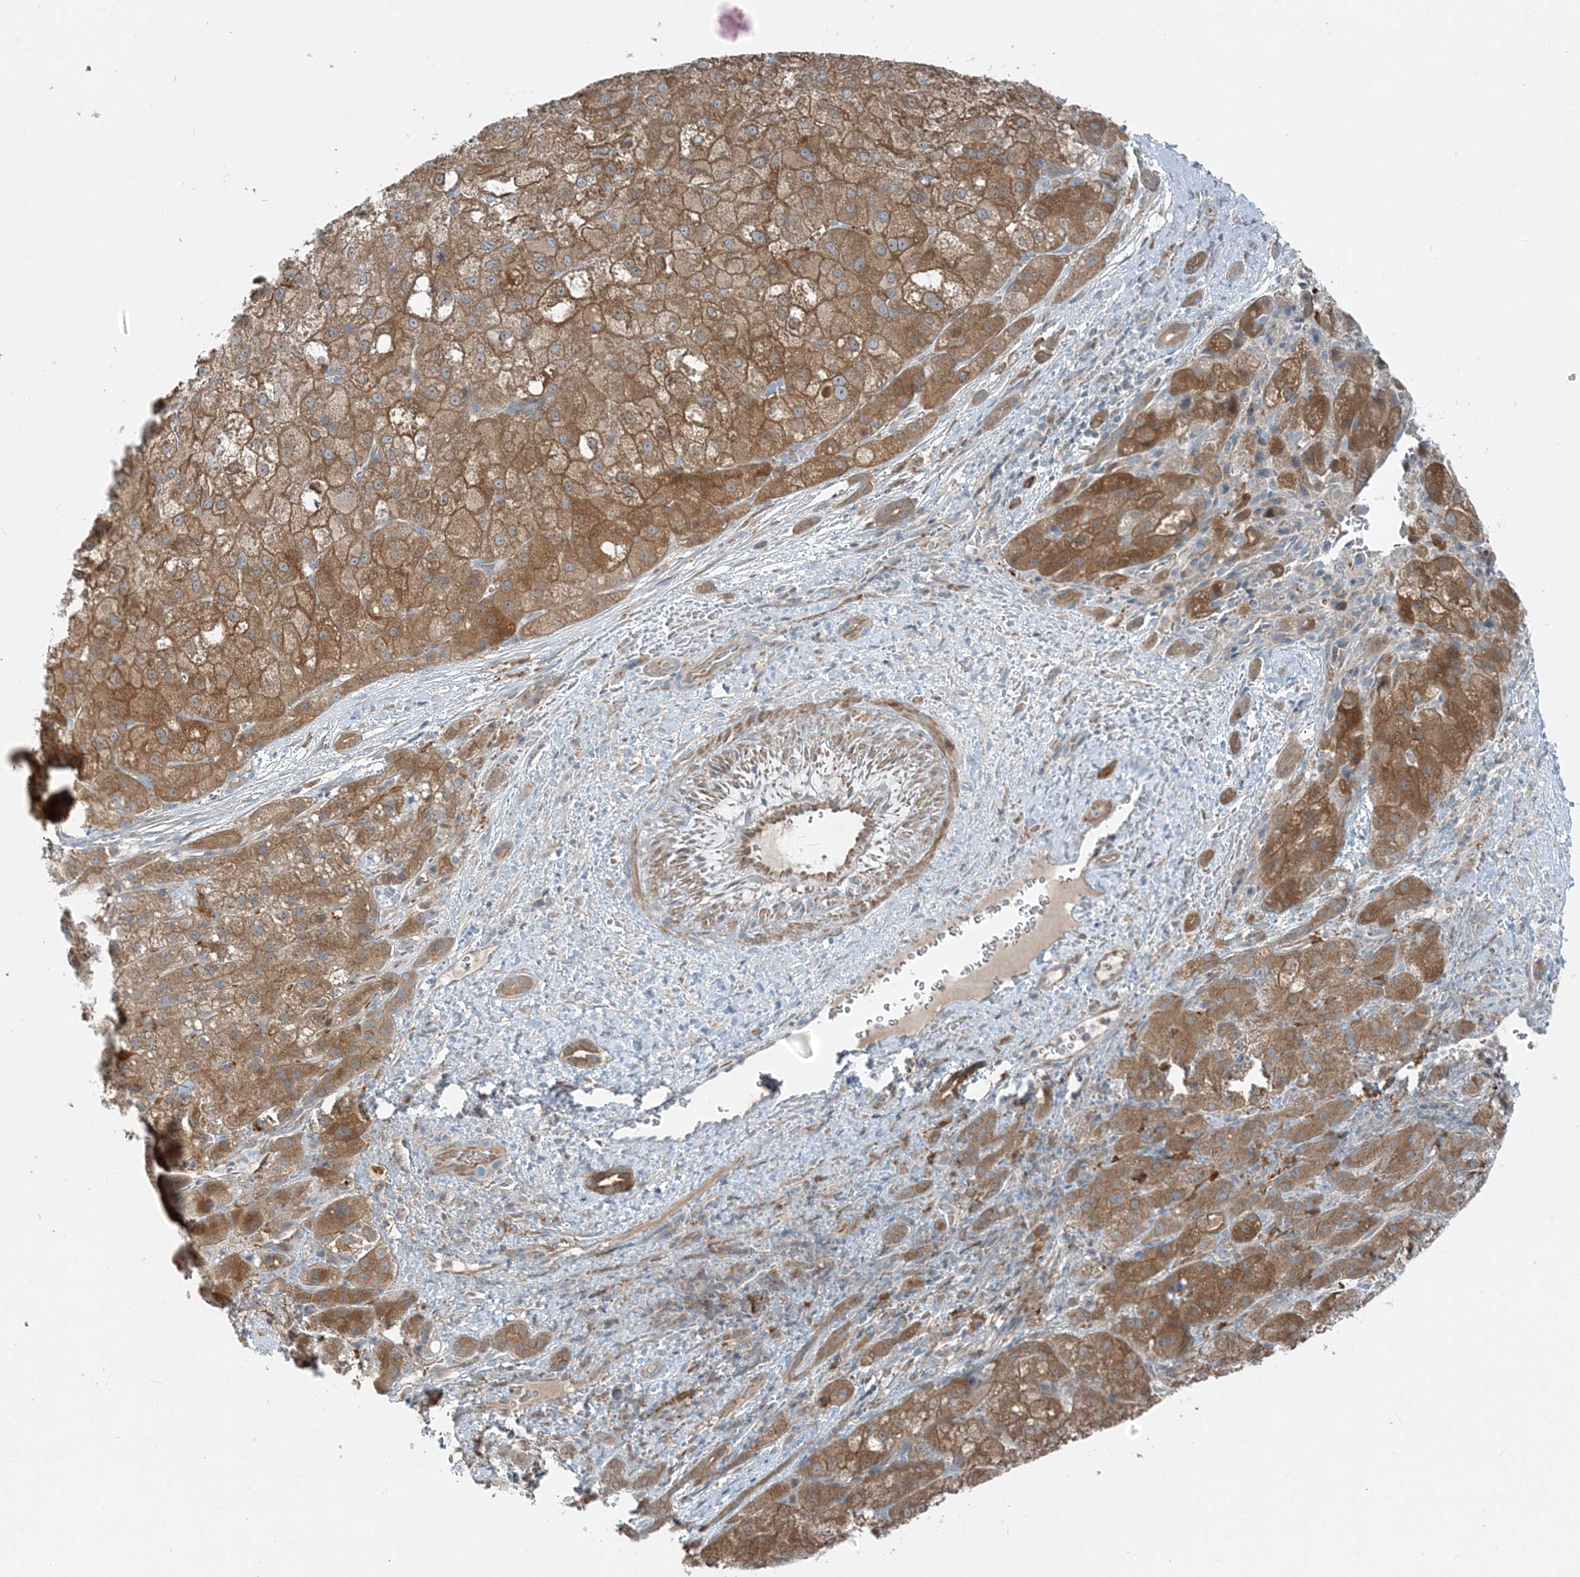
{"staining": {"intensity": "moderate", "quantity": ">75%", "location": "cytoplasmic/membranous"}, "tissue": "liver cancer", "cell_type": "Tumor cells", "image_type": "cancer", "snomed": [{"axis": "morphology", "description": "Carcinoma, Hepatocellular, NOS"}, {"axis": "topography", "description": "Liver"}], "caption": "Protein expression analysis of liver cancer demonstrates moderate cytoplasmic/membranous expression in approximately >75% of tumor cells. The protein is shown in brown color, while the nuclei are stained blue.", "gene": "ARMH1", "patient": {"sex": "male", "age": 57}}